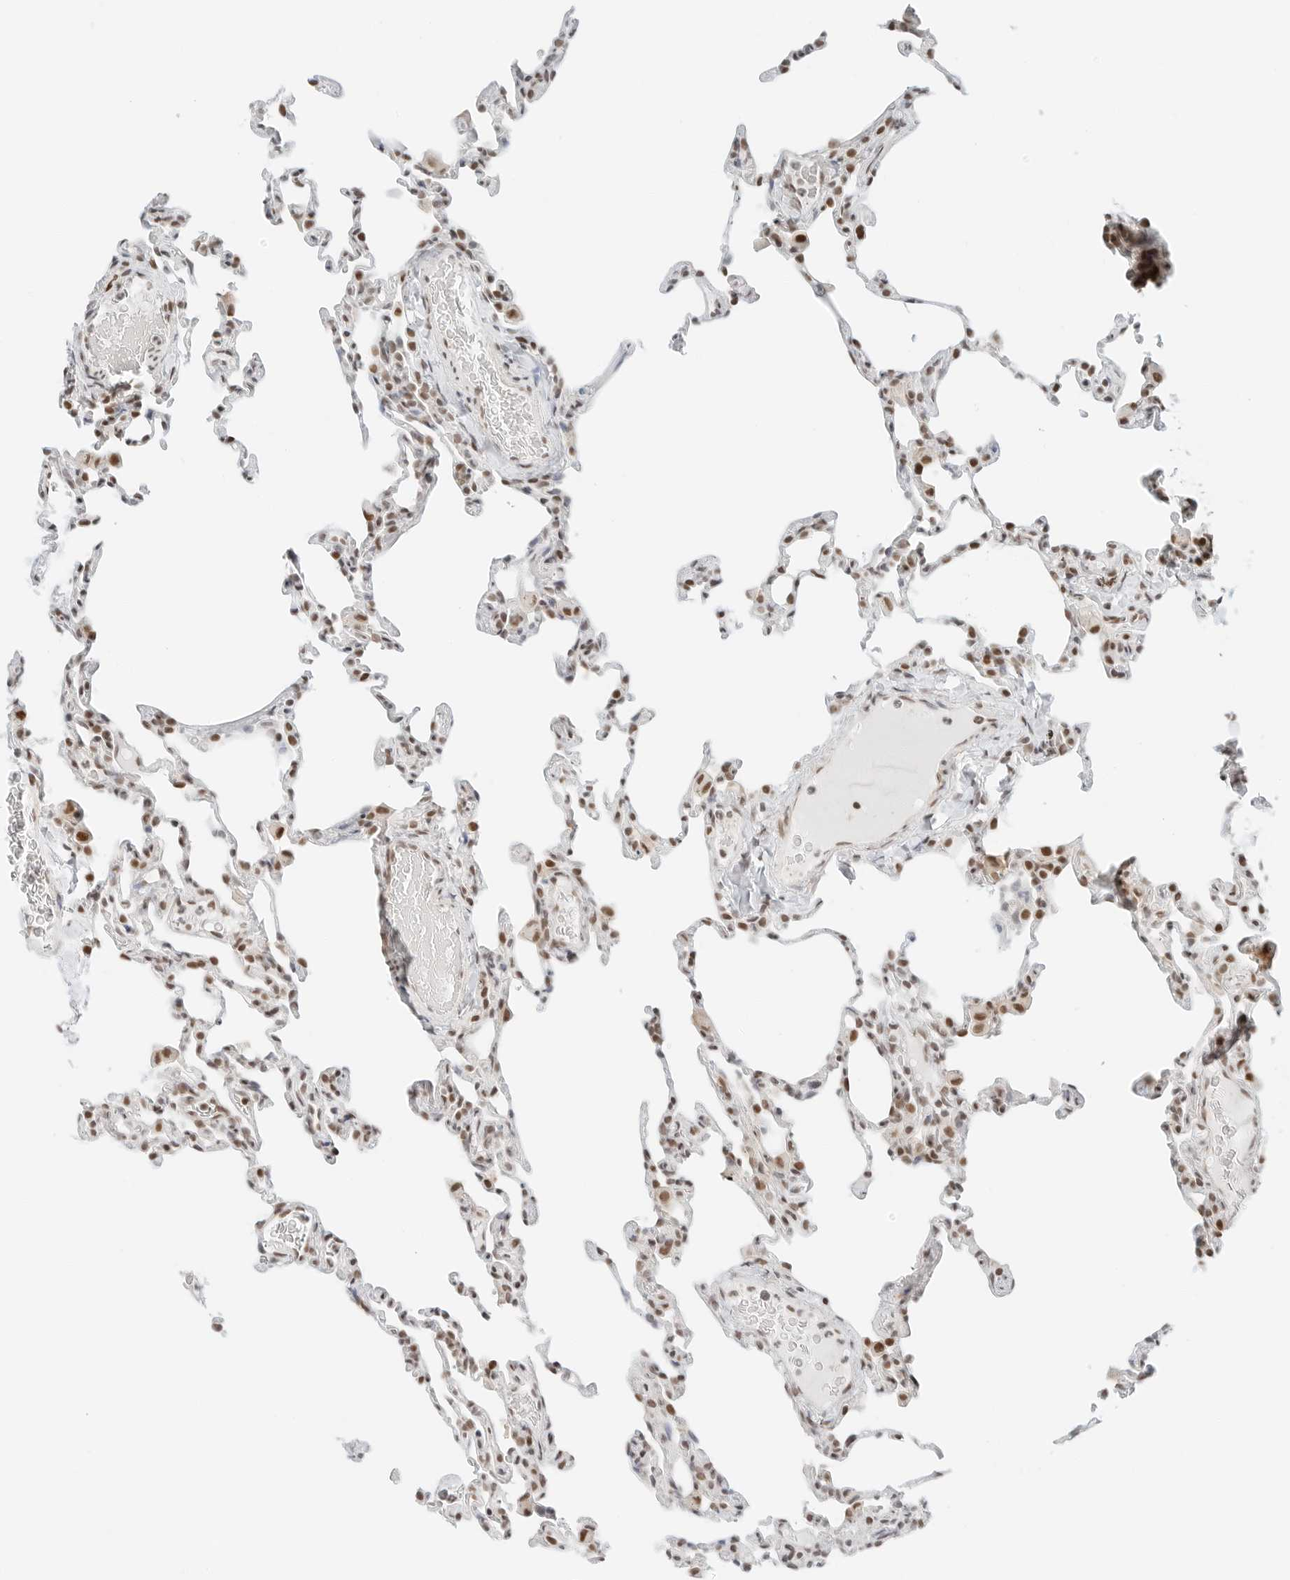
{"staining": {"intensity": "moderate", "quantity": "25%-75%", "location": "nuclear"}, "tissue": "lung", "cell_type": "Alveolar cells", "image_type": "normal", "snomed": [{"axis": "morphology", "description": "Normal tissue, NOS"}, {"axis": "topography", "description": "Lung"}], "caption": "Immunohistochemical staining of normal lung exhibits moderate nuclear protein positivity in approximately 25%-75% of alveolar cells. The protein is shown in brown color, while the nuclei are stained blue.", "gene": "CRTC2", "patient": {"sex": "male", "age": 20}}